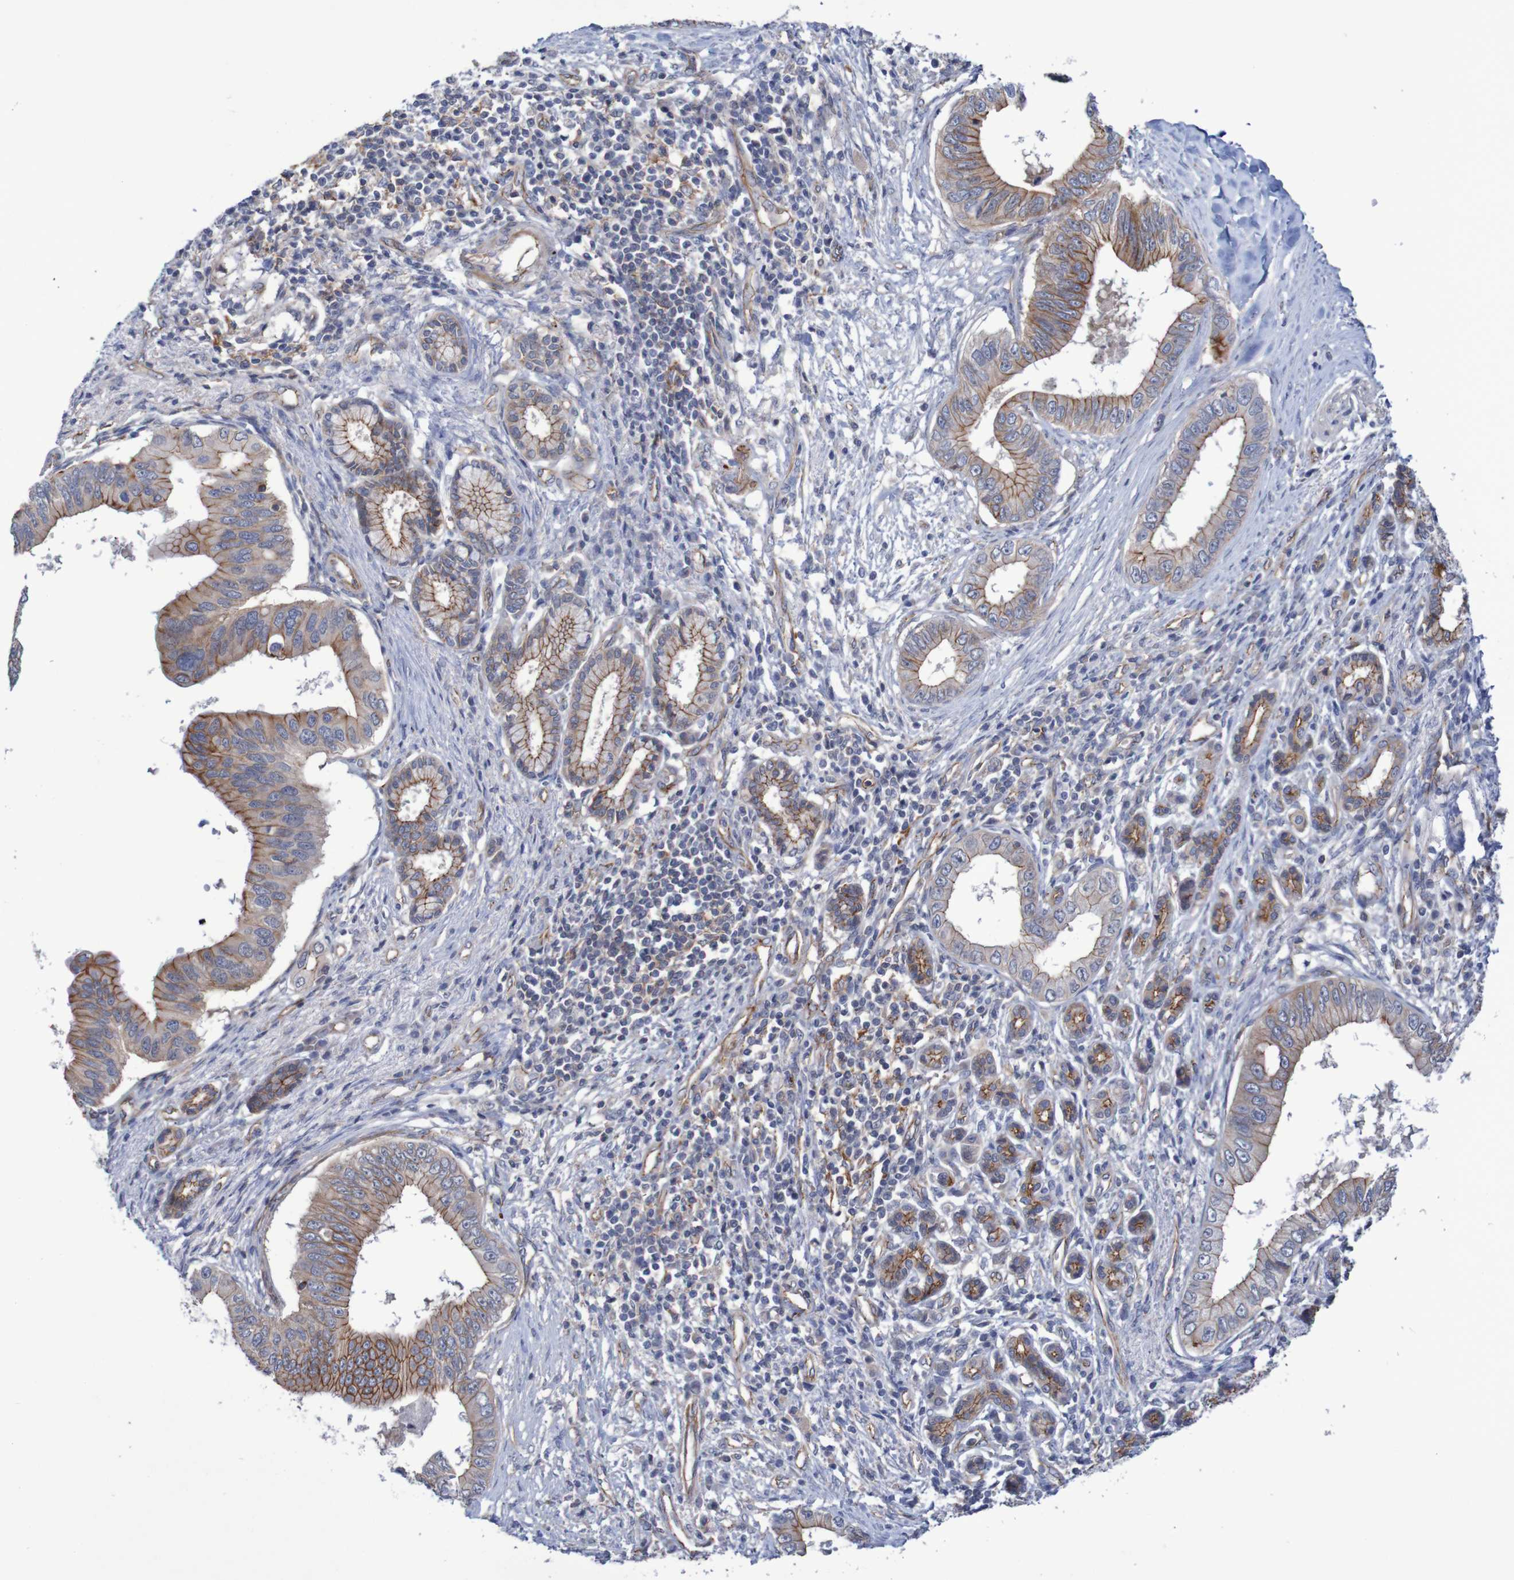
{"staining": {"intensity": "moderate", "quantity": ">75%", "location": "cytoplasmic/membranous"}, "tissue": "pancreatic cancer", "cell_type": "Tumor cells", "image_type": "cancer", "snomed": [{"axis": "morphology", "description": "Adenocarcinoma, NOS"}, {"axis": "topography", "description": "Pancreas"}], "caption": "Moderate cytoplasmic/membranous expression is identified in about >75% of tumor cells in pancreatic cancer.", "gene": "NECTIN2", "patient": {"sex": "male", "age": 77}}